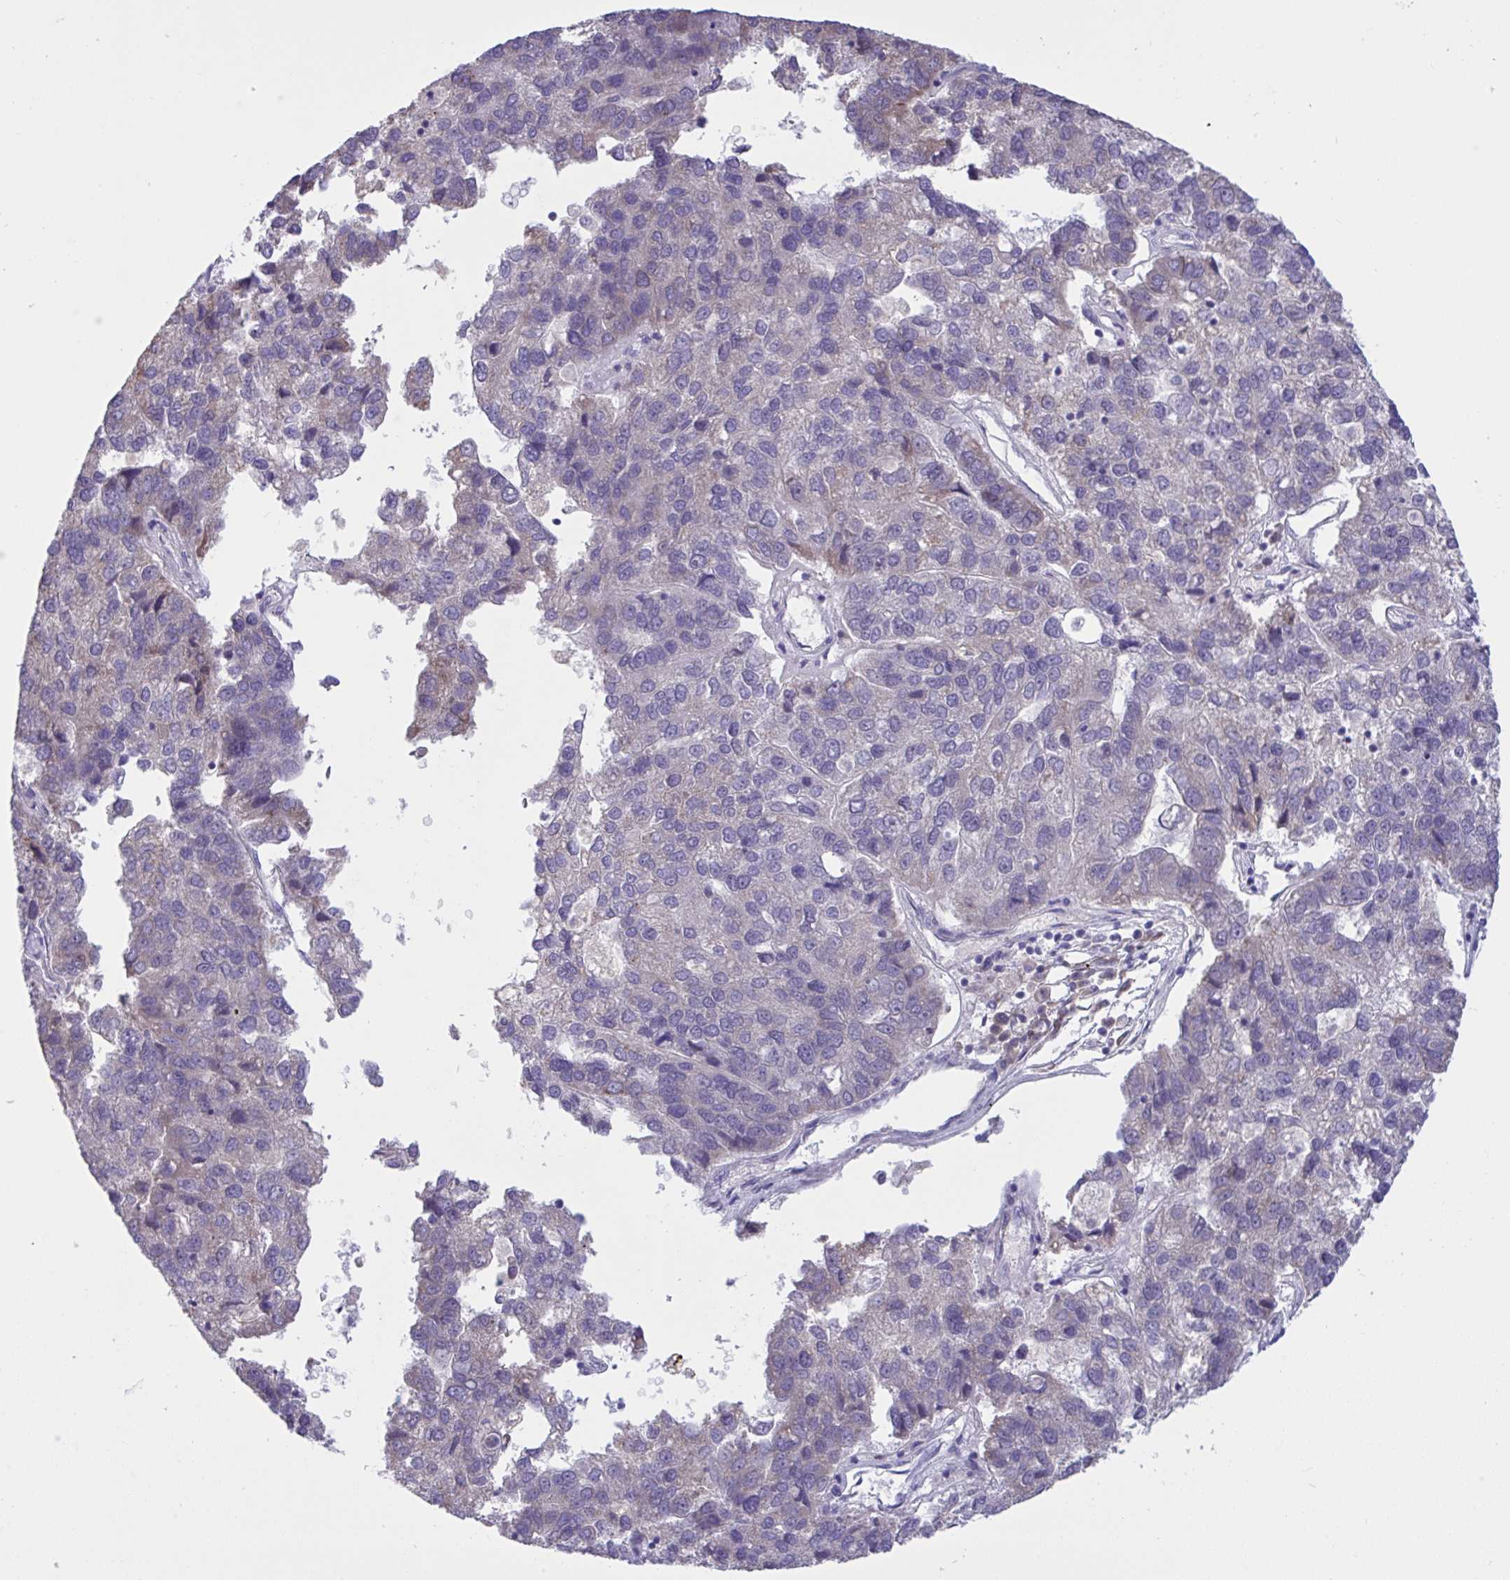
{"staining": {"intensity": "negative", "quantity": "none", "location": "none"}, "tissue": "pancreatic cancer", "cell_type": "Tumor cells", "image_type": "cancer", "snomed": [{"axis": "morphology", "description": "Adenocarcinoma, NOS"}, {"axis": "topography", "description": "Pancreas"}], "caption": "This is an immunohistochemistry (IHC) image of human pancreatic cancer. There is no expression in tumor cells.", "gene": "TMEM41A", "patient": {"sex": "female", "age": 61}}